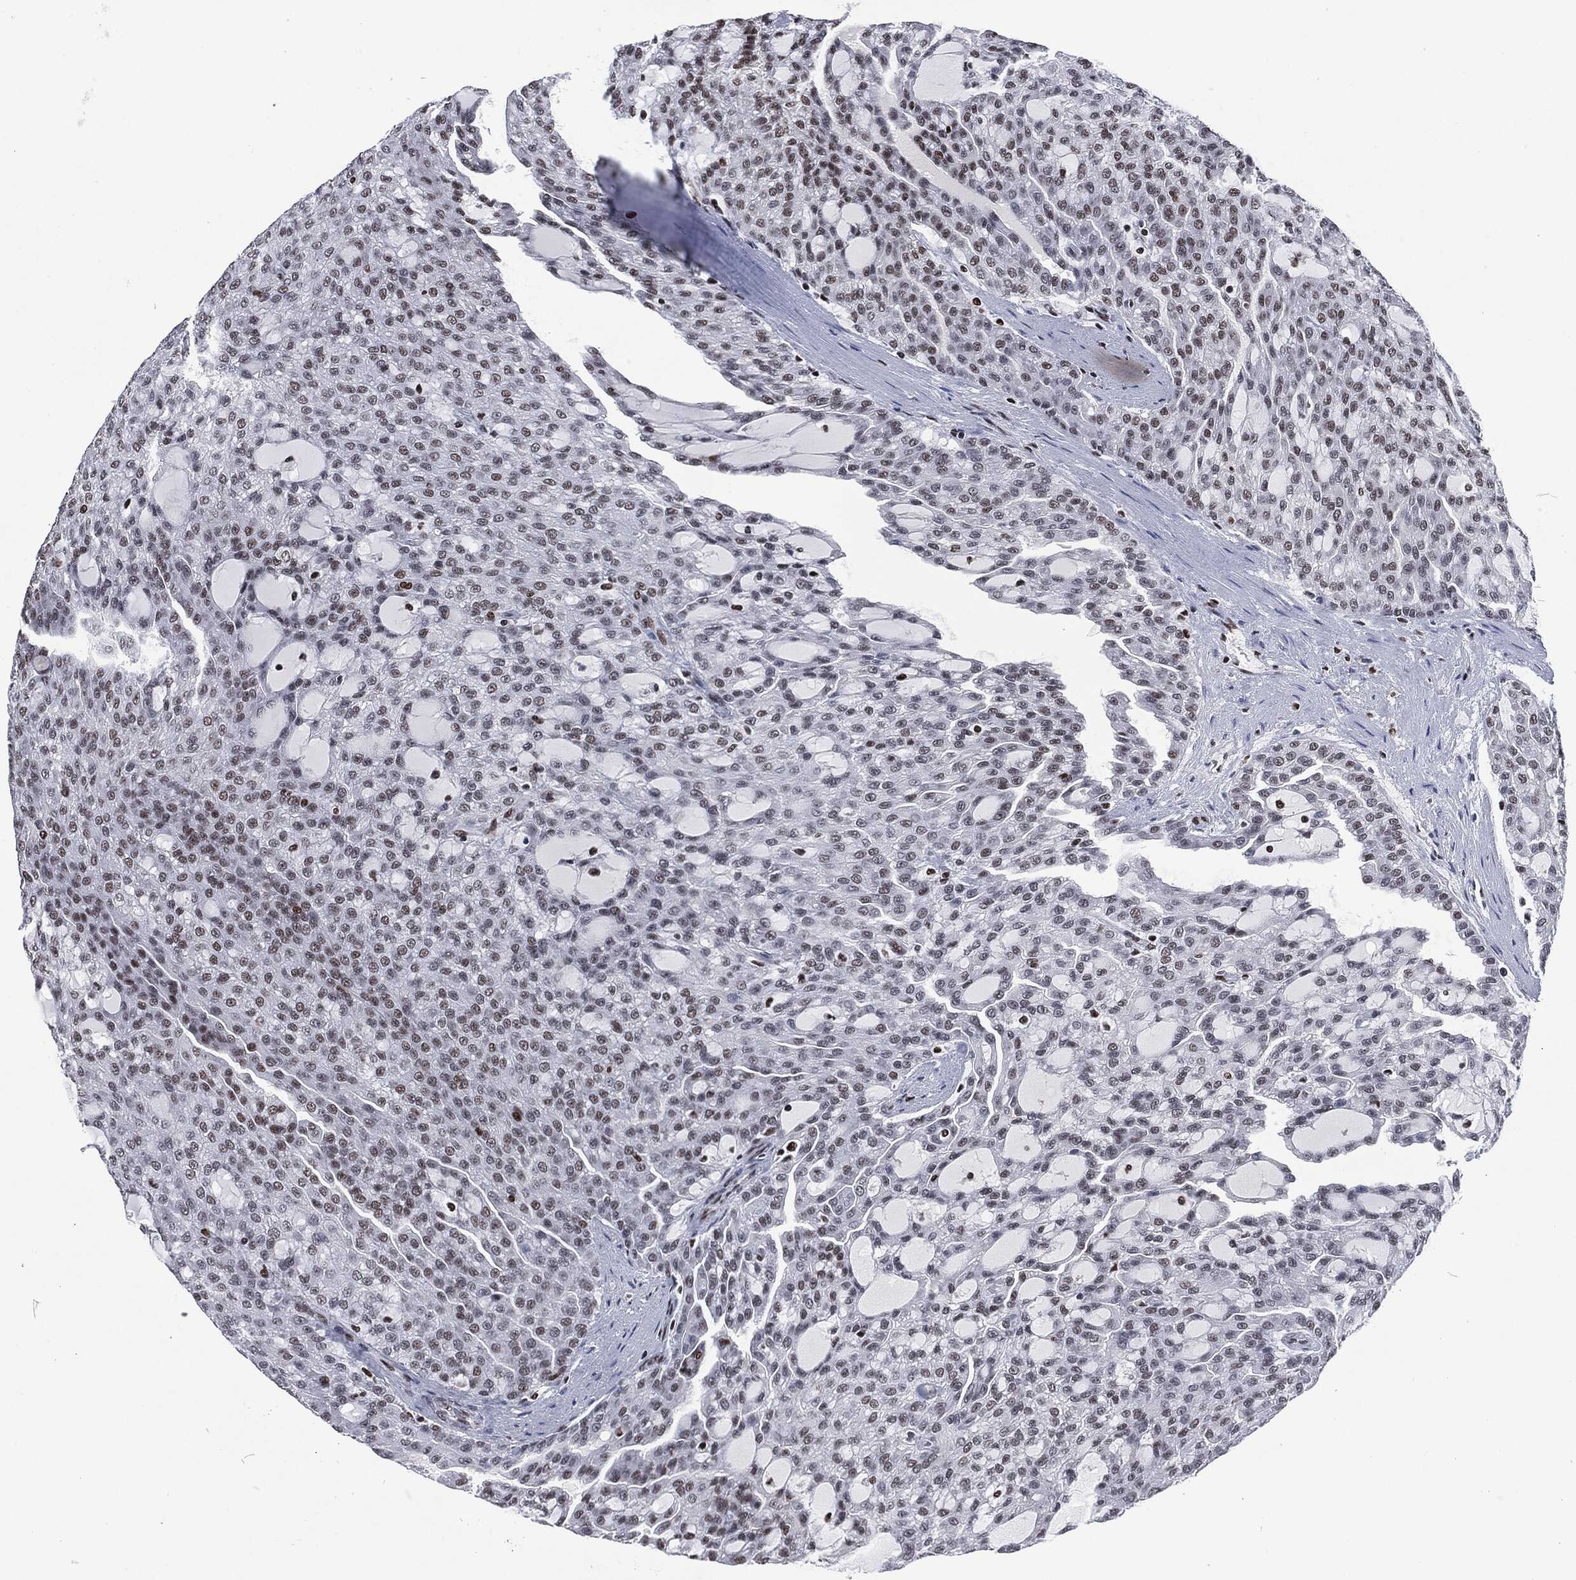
{"staining": {"intensity": "moderate", "quantity": "<25%", "location": "nuclear"}, "tissue": "renal cancer", "cell_type": "Tumor cells", "image_type": "cancer", "snomed": [{"axis": "morphology", "description": "Adenocarcinoma, NOS"}, {"axis": "topography", "description": "Kidney"}], "caption": "Human renal cancer (adenocarcinoma) stained for a protein (brown) exhibits moderate nuclear positive expression in approximately <25% of tumor cells.", "gene": "DCPS", "patient": {"sex": "male", "age": 63}}